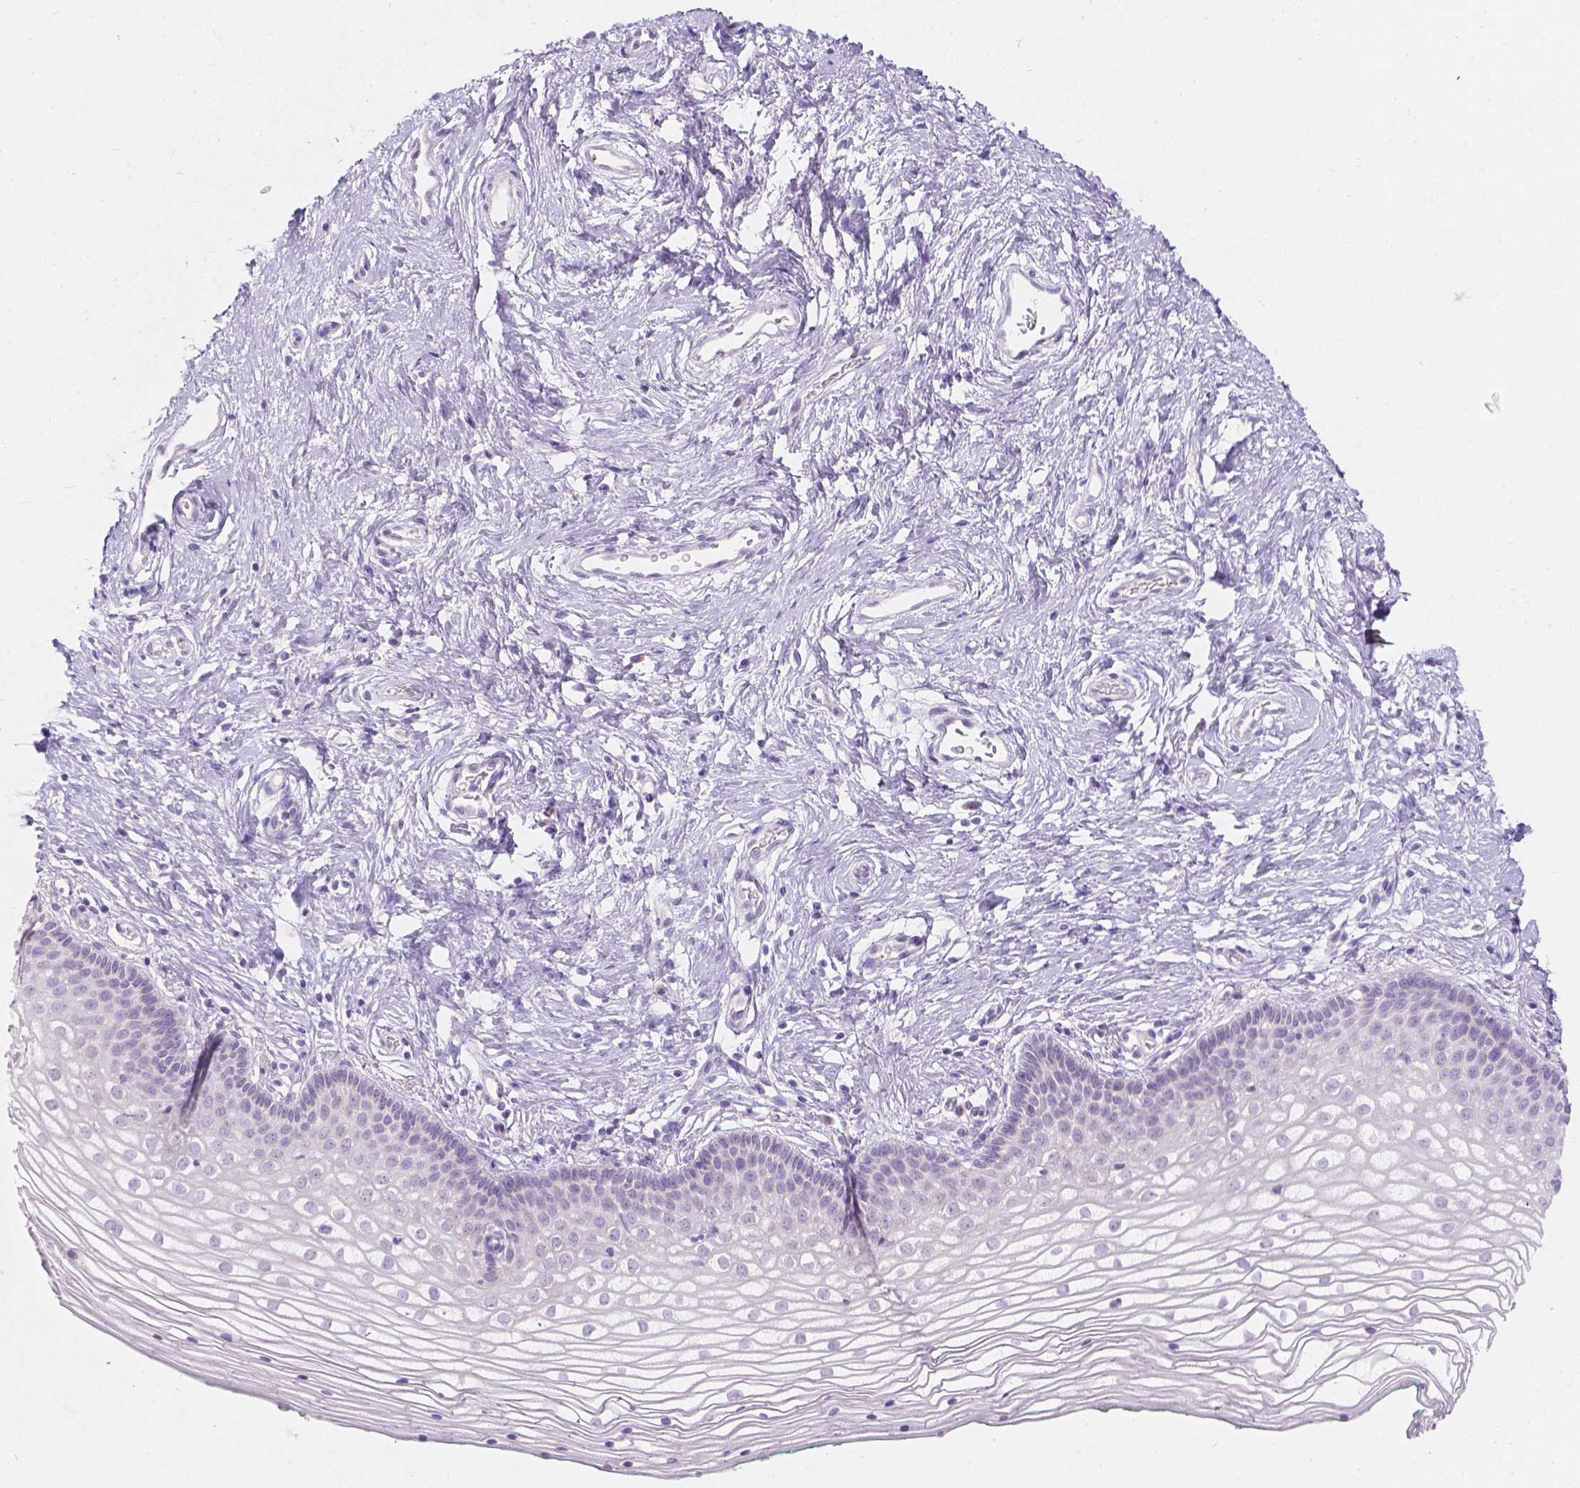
{"staining": {"intensity": "negative", "quantity": "none", "location": "none"}, "tissue": "vagina", "cell_type": "Squamous epithelial cells", "image_type": "normal", "snomed": [{"axis": "morphology", "description": "Normal tissue, NOS"}, {"axis": "topography", "description": "Vagina"}], "caption": "Normal vagina was stained to show a protein in brown. There is no significant staining in squamous epithelial cells. Nuclei are stained in blue.", "gene": "HTN3", "patient": {"sex": "female", "age": 36}}